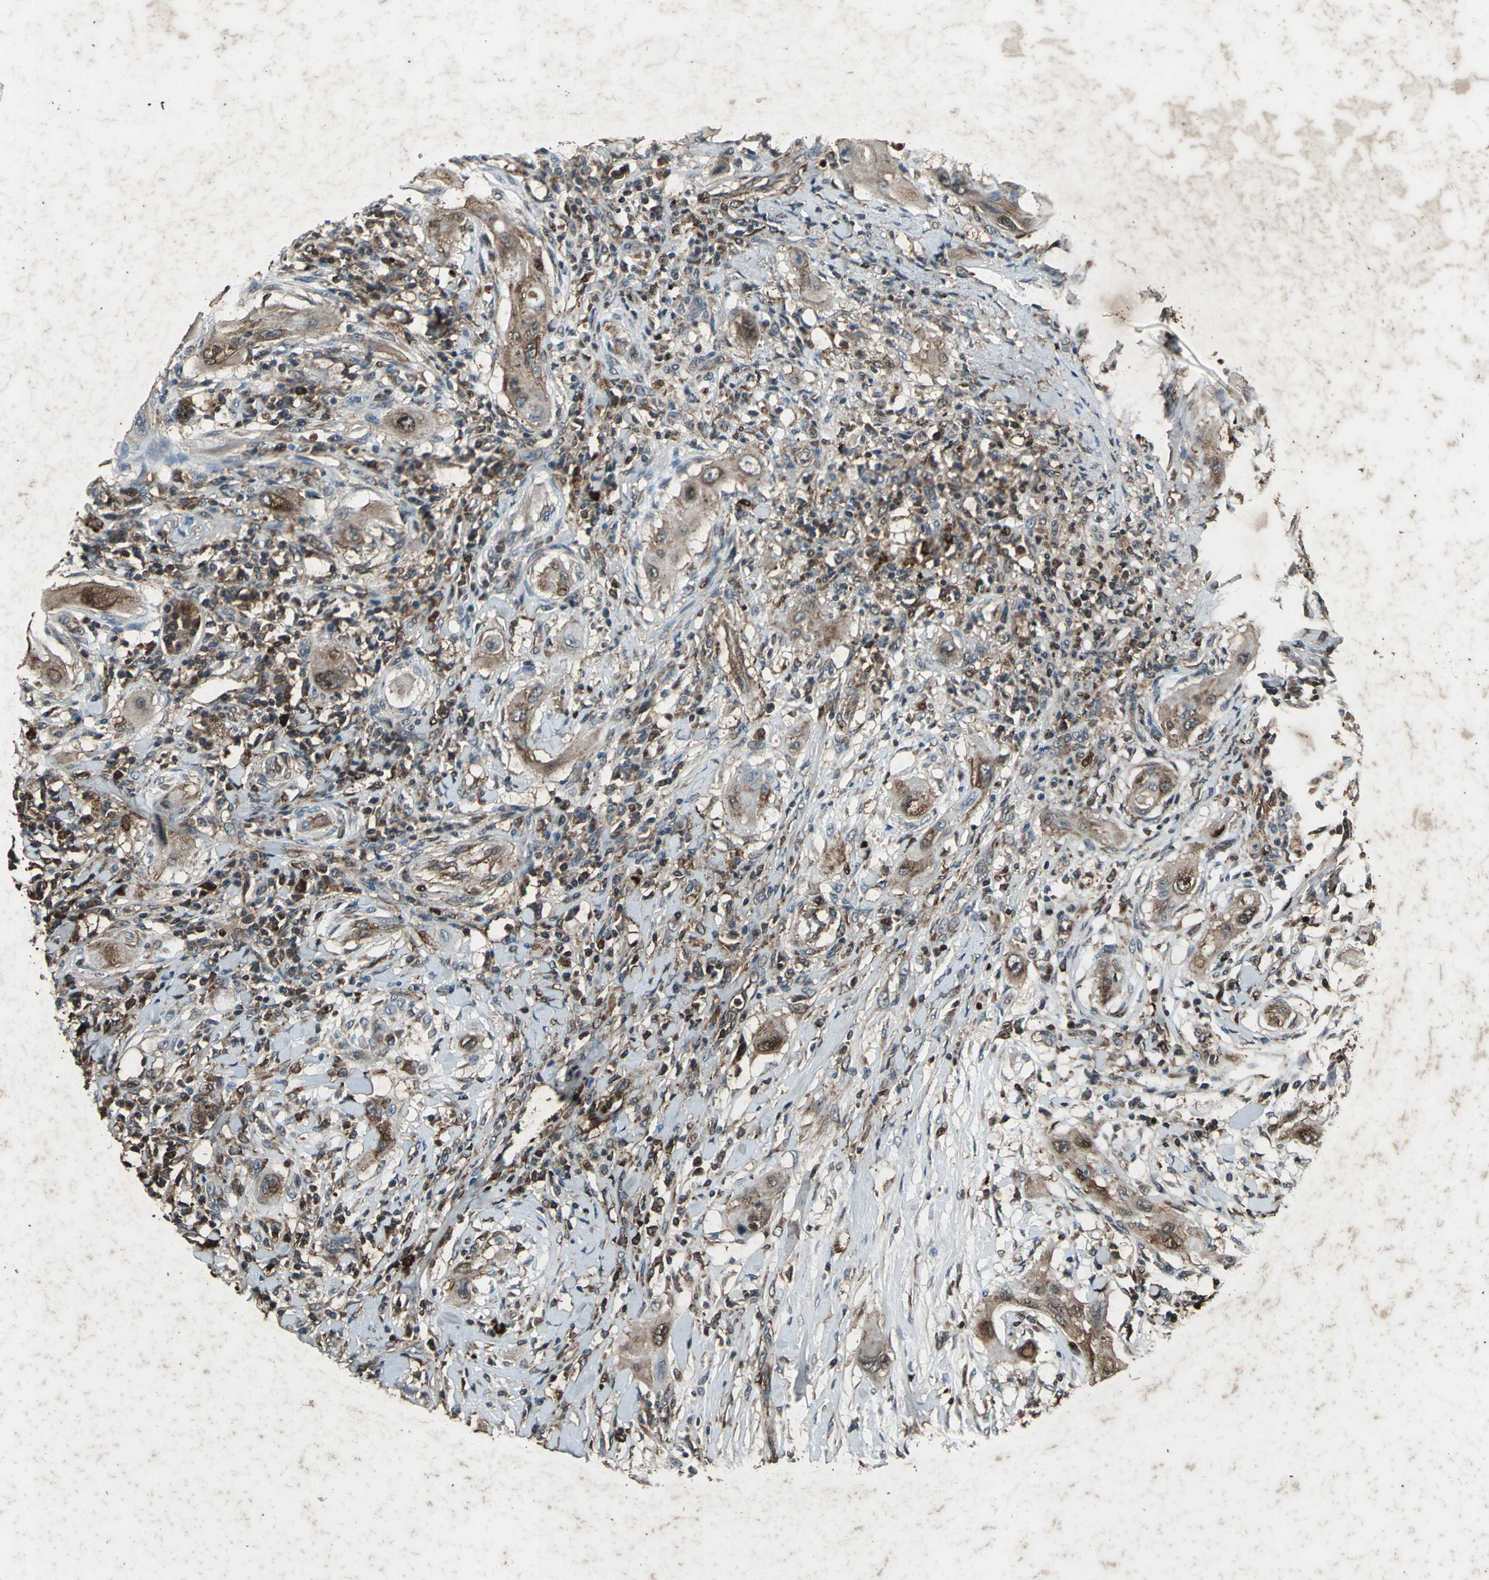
{"staining": {"intensity": "moderate", "quantity": ">75%", "location": "cytoplasmic/membranous,nuclear"}, "tissue": "lung cancer", "cell_type": "Tumor cells", "image_type": "cancer", "snomed": [{"axis": "morphology", "description": "Squamous cell carcinoma, NOS"}, {"axis": "topography", "description": "Lung"}], "caption": "Protein analysis of squamous cell carcinoma (lung) tissue shows moderate cytoplasmic/membranous and nuclear staining in approximately >75% of tumor cells. The staining is performed using DAB brown chromogen to label protein expression. The nuclei are counter-stained blue using hematoxylin.", "gene": "SEPTIN4", "patient": {"sex": "female", "age": 47}}